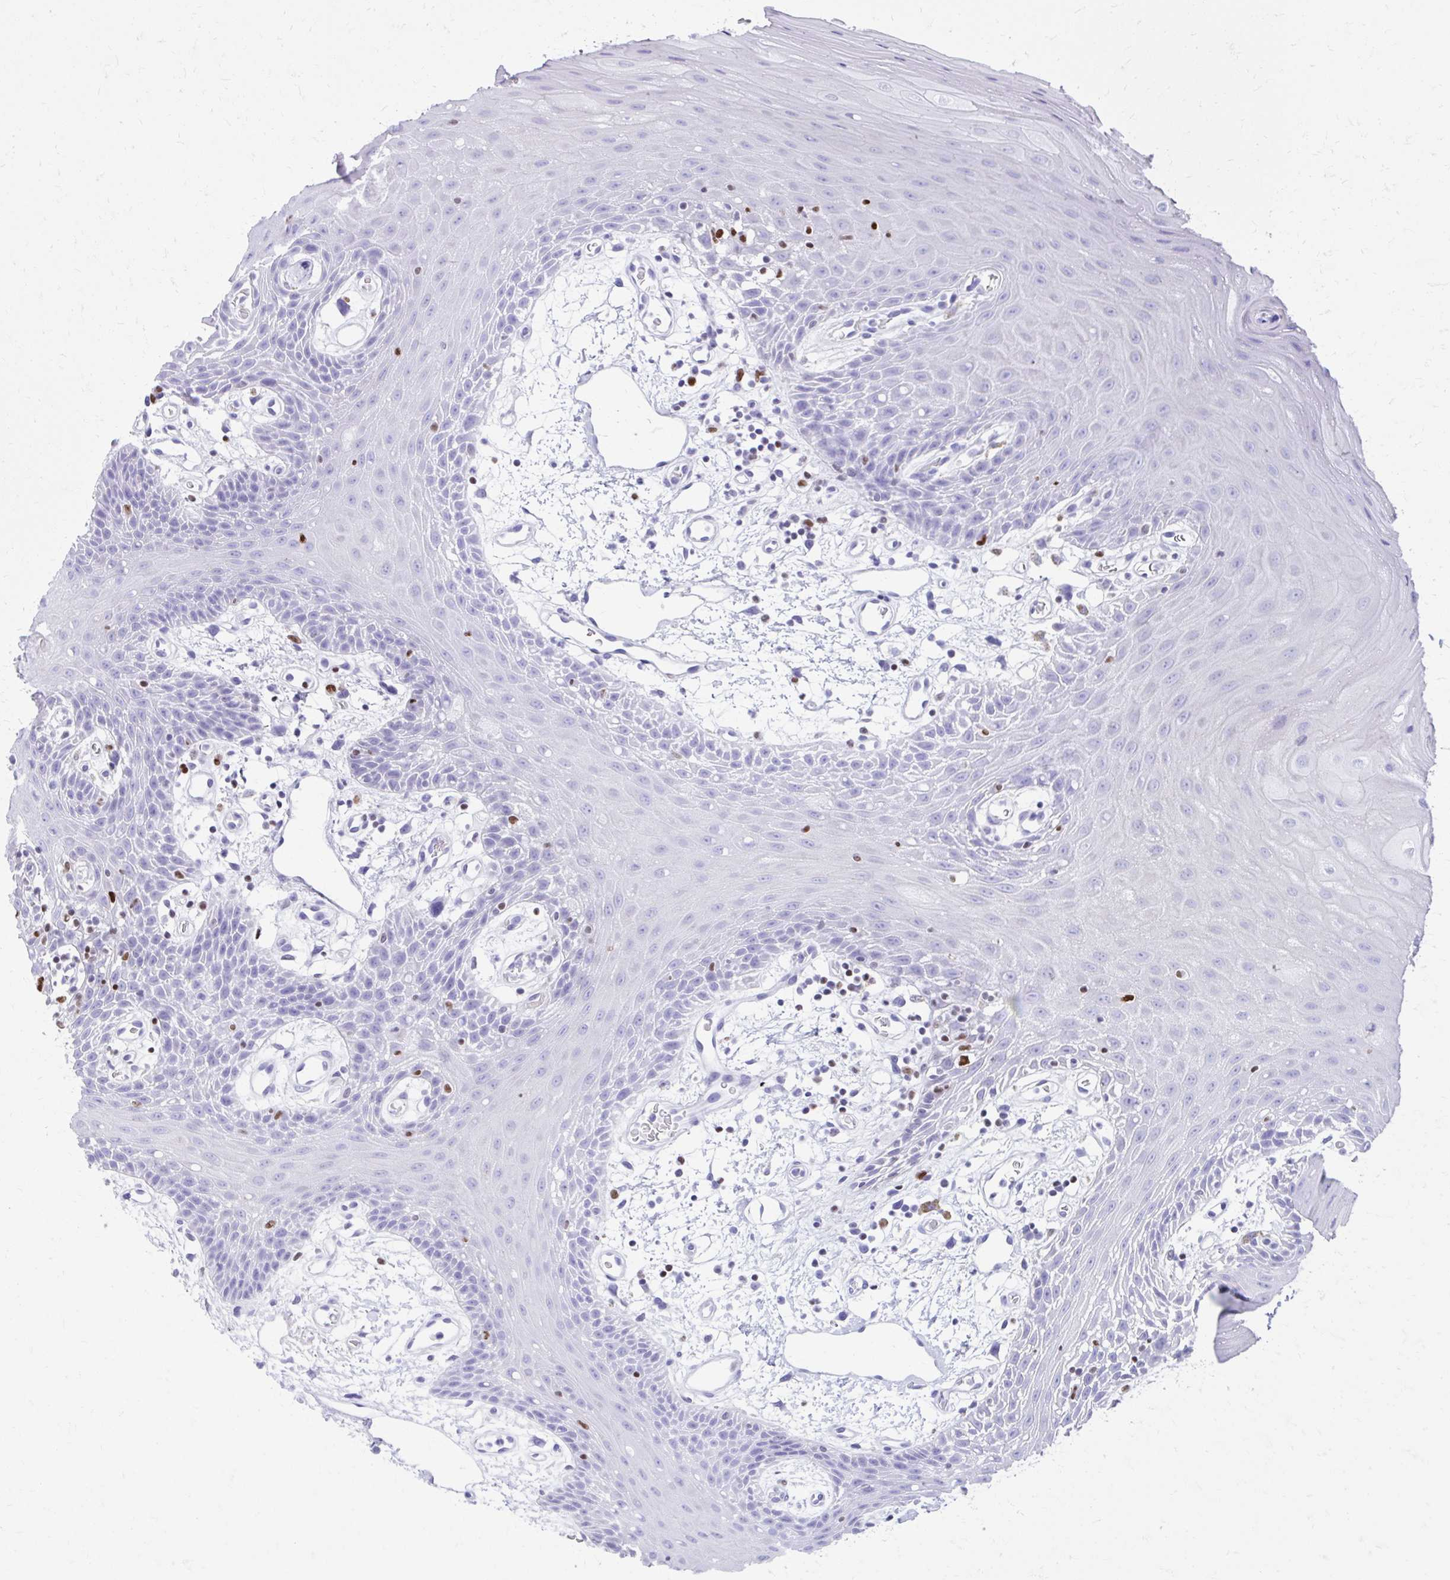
{"staining": {"intensity": "negative", "quantity": "none", "location": "none"}, "tissue": "oral mucosa", "cell_type": "Squamous epithelial cells", "image_type": "normal", "snomed": [{"axis": "morphology", "description": "Normal tissue, NOS"}, {"axis": "topography", "description": "Oral tissue"}], "caption": "DAB (3,3'-diaminobenzidine) immunohistochemical staining of benign human oral mucosa displays no significant expression in squamous epithelial cells.", "gene": "RUNX3", "patient": {"sex": "female", "age": 59}}